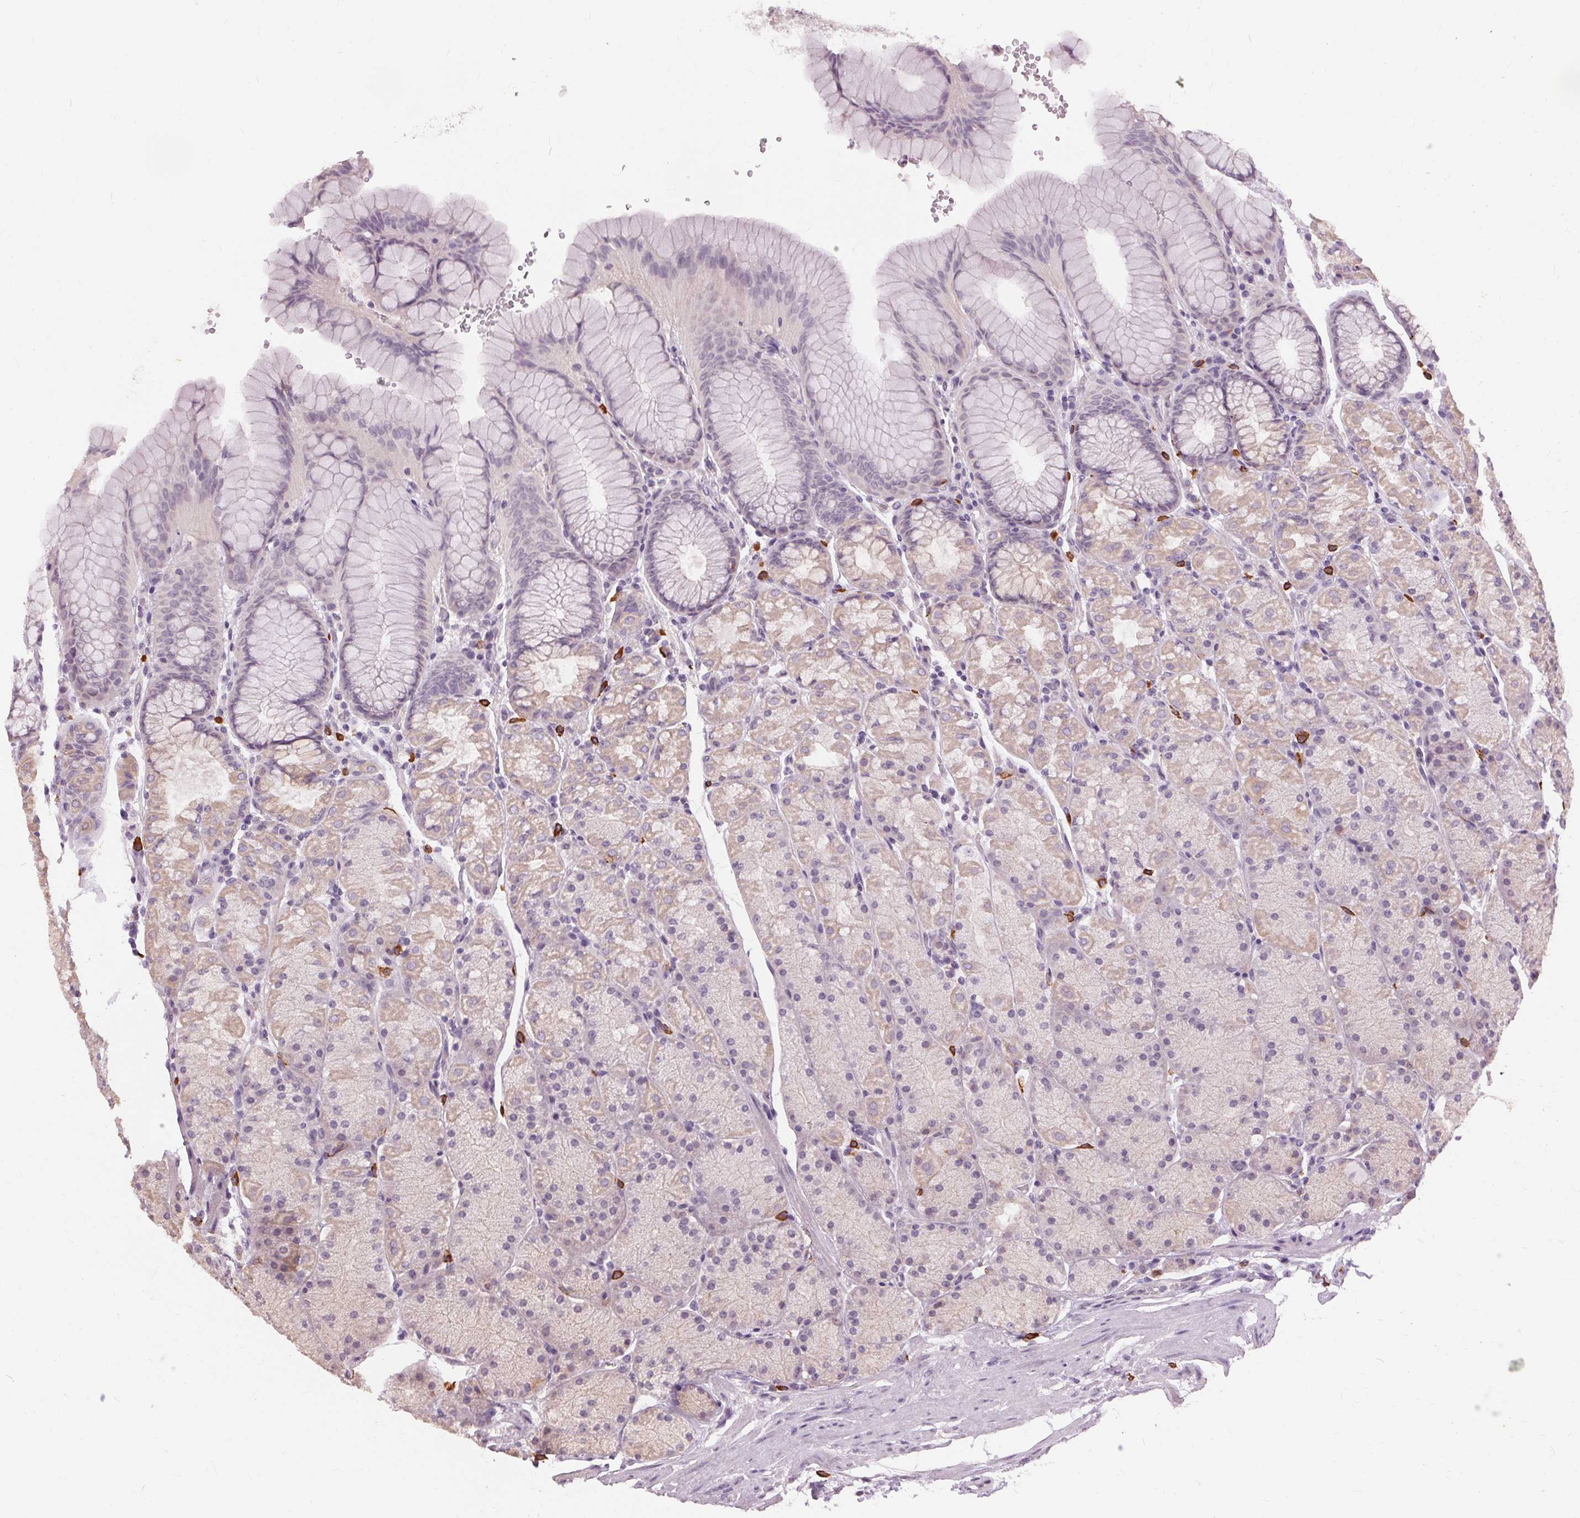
{"staining": {"intensity": "weak", "quantity": "25%-75%", "location": "cytoplasmic/membranous"}, "tissue": "stomach", "cell_type": "Glandular cells", "image_type": "normal", "snomed": [{"axis": "morphology", "description": "Normal tissue, NOS"}, {"axis": "topography", "description": "Stomach, upper"}, {"axis": "topography", "description": "Stomach"}], "caption": "Immunohistochemical staining of normal human stomach exhibits low levels of weak cytoplasmic/membranous expression in about 25%-75% of glandular cells.", "gene": "SIGLEC6", "patient": {"sex": "male", "age": 76}}